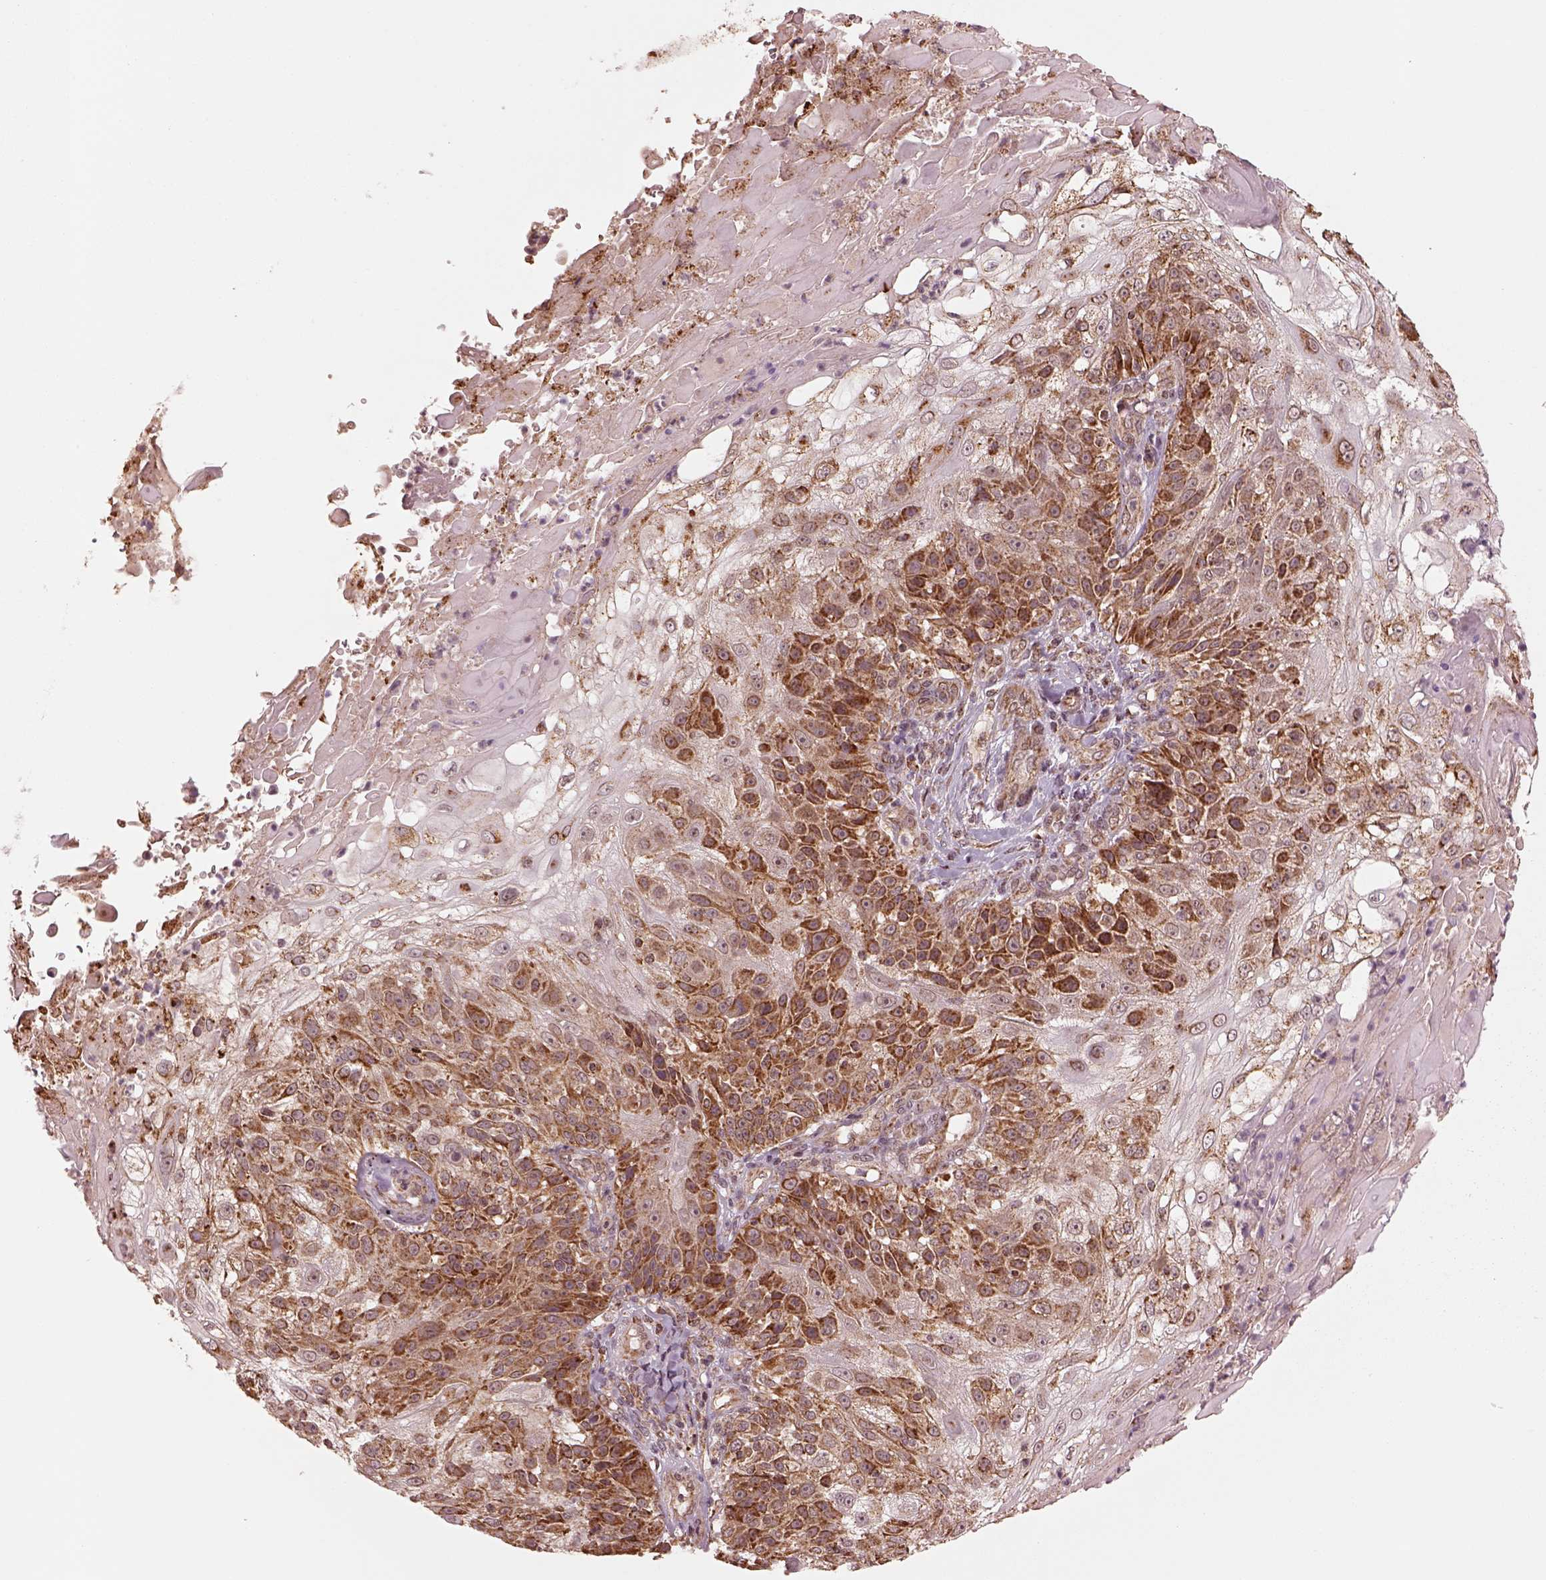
{"staining": {"intensity": "strong", "quantity": ">75%", "location": "cytoplasmic/membranous"}, "tissue": "skin cancer", "cell_type": "Tumor cells", "image_type": "cancer", "snomed": [{"axis": "morphology", "description": "Normal tissue, NOS"}, {"axis": "morphology", "description": "Squamous cell carcinoma, NOS"}, {"axis": "topography", "description": "Skin"}], "caption": "Immunohistochemistry (IHC) image of human skin cancer stained for a protein (brown), which demonstrates high levels of strong cytoplasmic/membranous expression in about >75% of tumor cells.", "gene": "SEL1L3", "patient": {"sex": "female", "age": 83}}